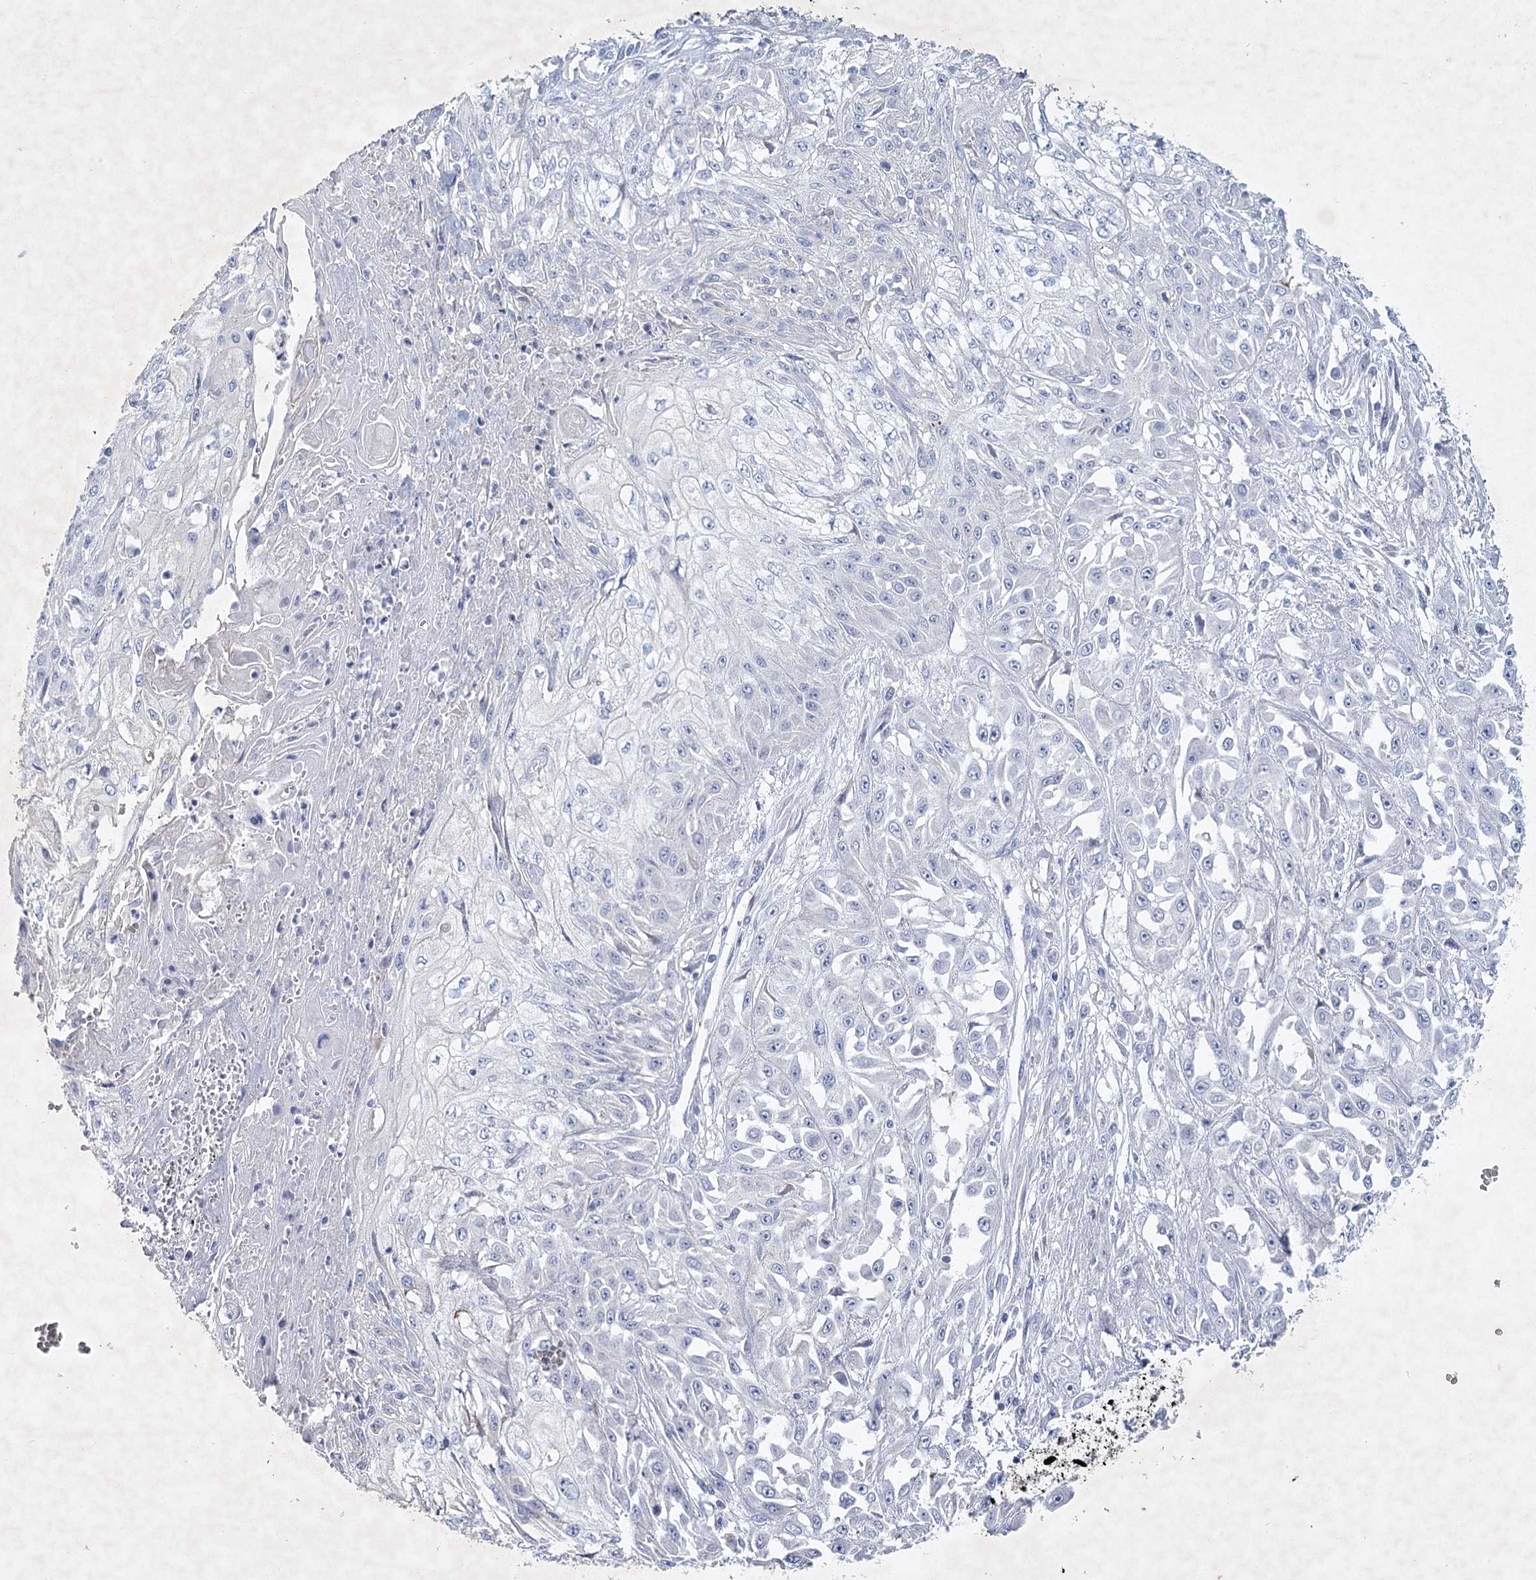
{"staining": {"intensity": "negative", "quantity": "none", "location": "none"}, "tissue": "skin cancer", "cell_type": "Tumor cells", "image_type": "cancer", "snomed": [{"axis": "morphology", "description": "Squamous cell carcinoma, NOS"}, {"axis": "morphology", "description": "Squamous cell carcinoma, metastatic, NOS"}, {"axis": "topography", "description": "Skin"}, {"axis": "topography", "description": "Lymph node"}], "caption": "Tumor cells show no significant positivity in squamous cell carcinoma (skin).", "gene": "MAP3K13", "patient": {"sex": "male", "age": 75}}